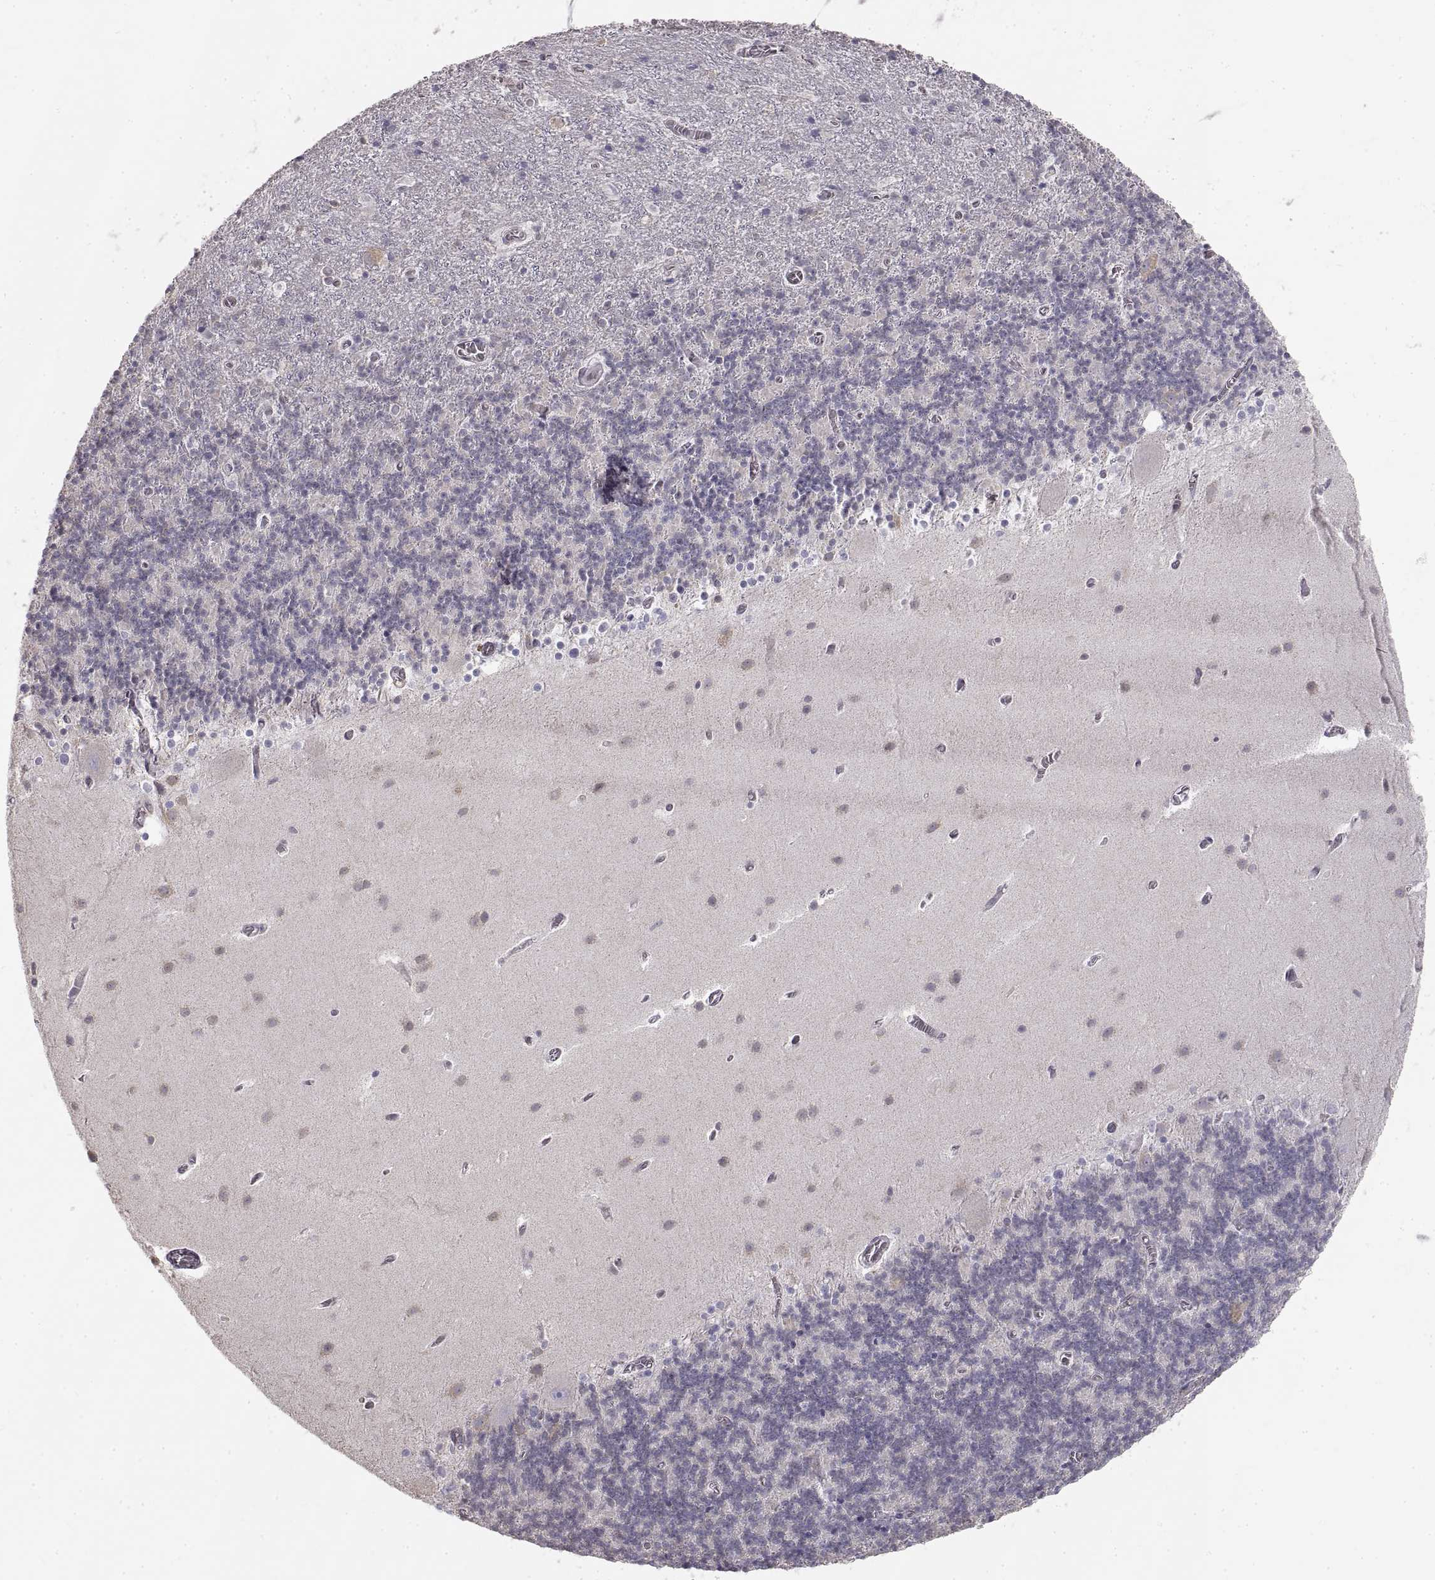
{"staining": {"intensity": "negative", "quantity": "none", "location": "none"}, "tissue": "cerebellum", "cell_type": "Cells in granular layer", "image_type": "normal", "snomed": [{"axis": "morphology", "description": "Normal tissue, NOS"}, {"axis": "topography", "description": "Cerebellum"}], "caption": "Cells in granular layer are negative for brown protein staining in unremarkable cerebellum. (DAB IHC, high magnification).", "gene": "HSP90AB1", "patient": {"sex": "male", "age": 70}}